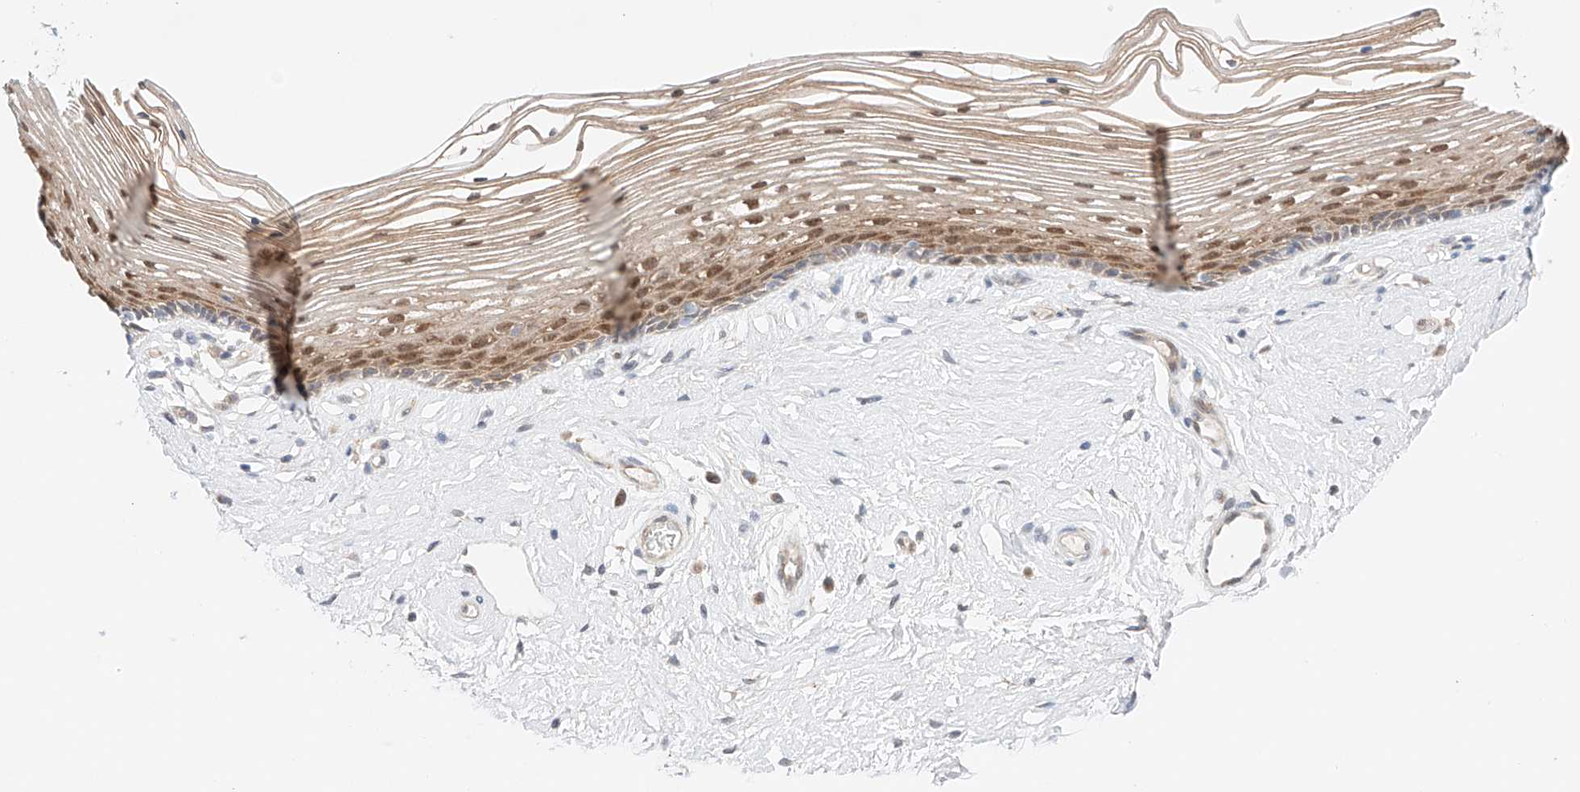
{"staining": {"intensity": "moderate", "quantity": ">75%", "location": "cytoplasmic/membranous,nuclear"}, "tissue": "vagina", "cell_type": "Squamous epithelial cells", "image_type": "normal", "snomed": [{"axis": "morphology", "description": "Normal tissue, NOS"}, {"axis": "topography", "description": "Vagina"}], "caption": "An image showing moderate cytoplasmic/membranous,nuclear positivity in approximately >75% of squamous epithelial cells in unremarkable vagina, as visualized by brown immunohistochemical staining.", "gene": "GCNT1", "patient": {"sex": "female", "age": 46}}